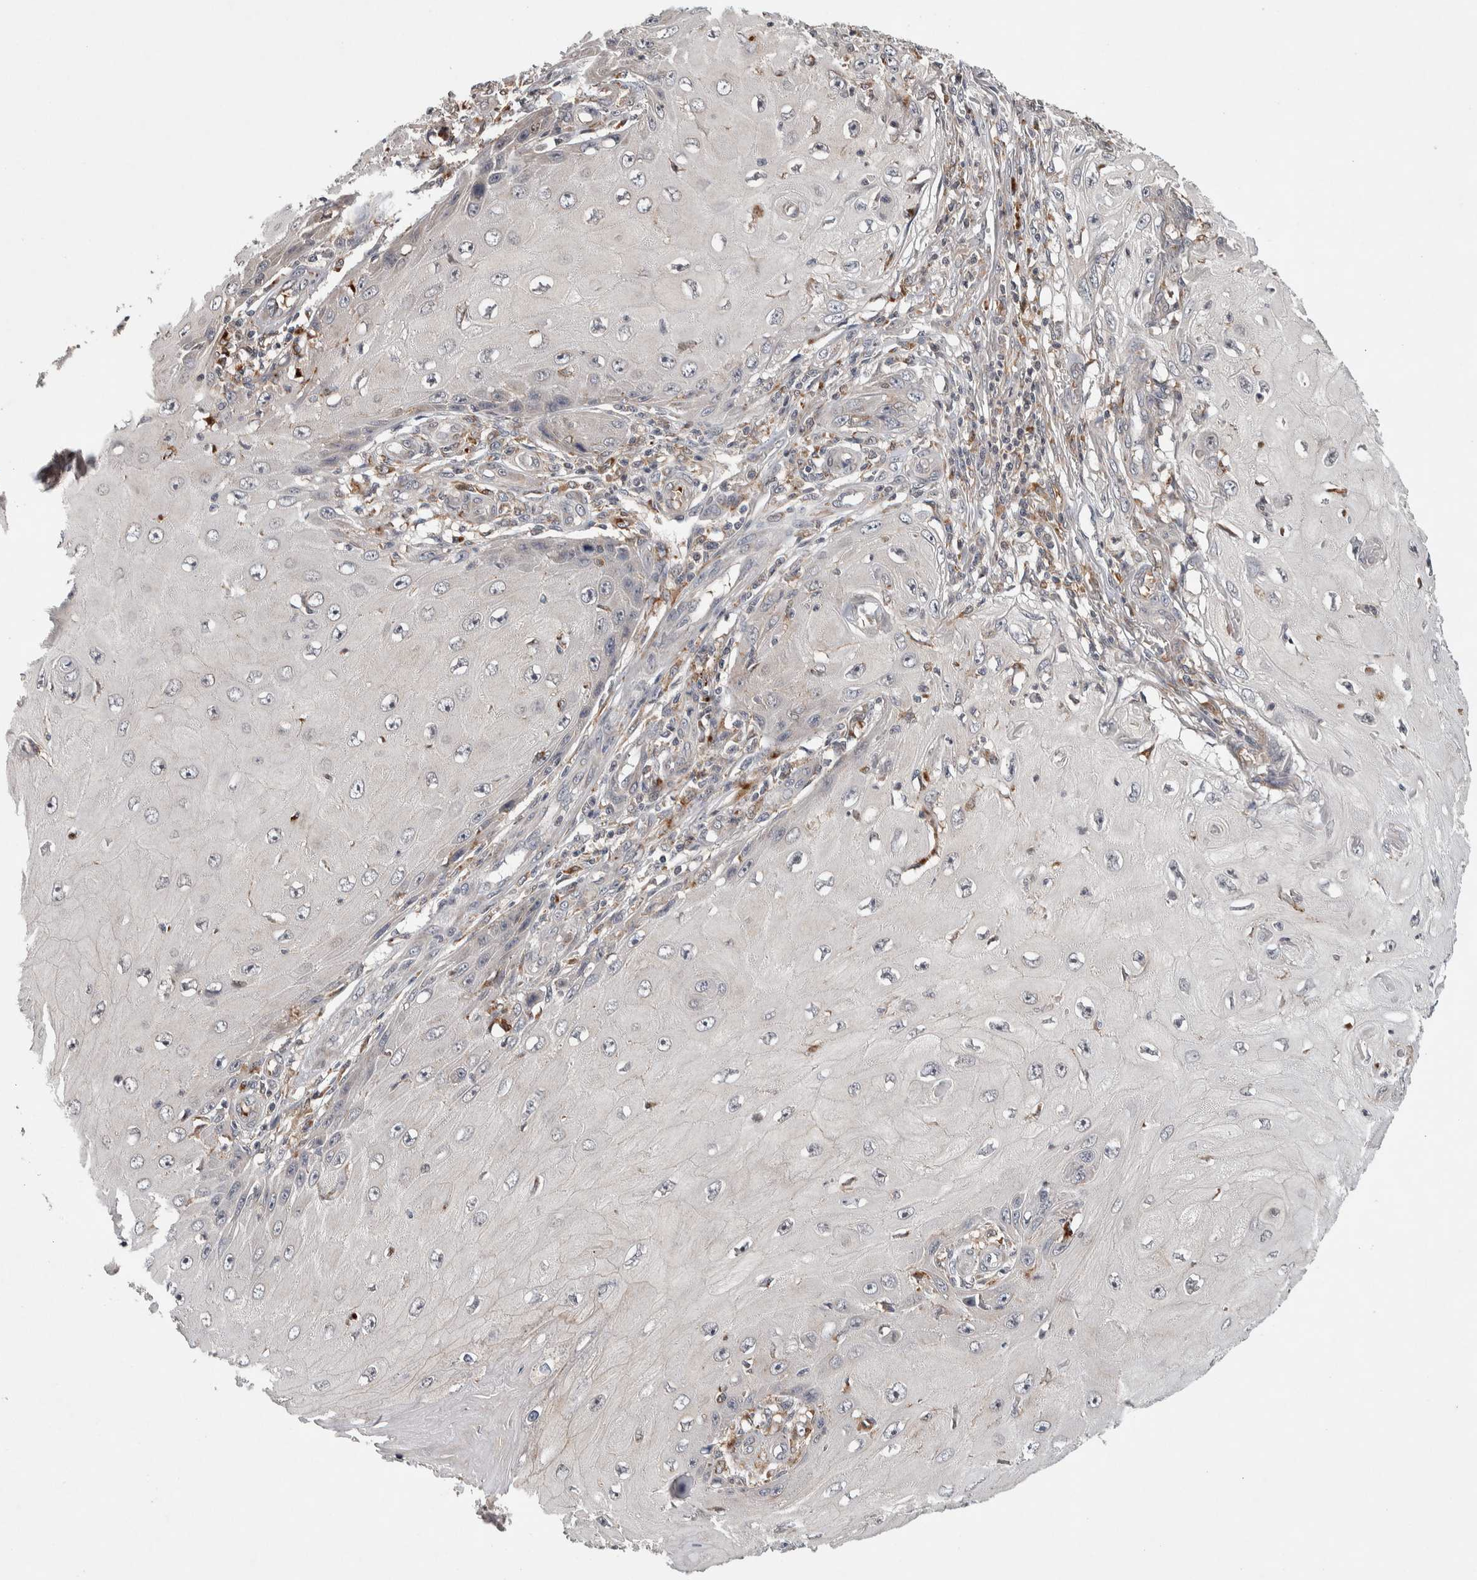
{"staining": {"intensity": "negative", "quantity": "none", "location": "none"}, "tissue": "skin cancer", "cell_type": "Tumor cells", "image_type": "cancer", "snomed": [{"axis": "morphology", "description": "Squamous cell carcinoma, NOS"}, {"axis": "topography", "description": "Skin"}], "caption": "Tumor cells are negative for protein expression in human squamous cell carcinoma (skin). Brightfield microscopy of immunohistochemistry (IHC) stained with DAB (3,3'-diaminobenzidine) (brown) and hematoxylin (blue), captured at high magnification.", "gene": "KCNK1", "patient": {"sex": "female", "age": 73}}